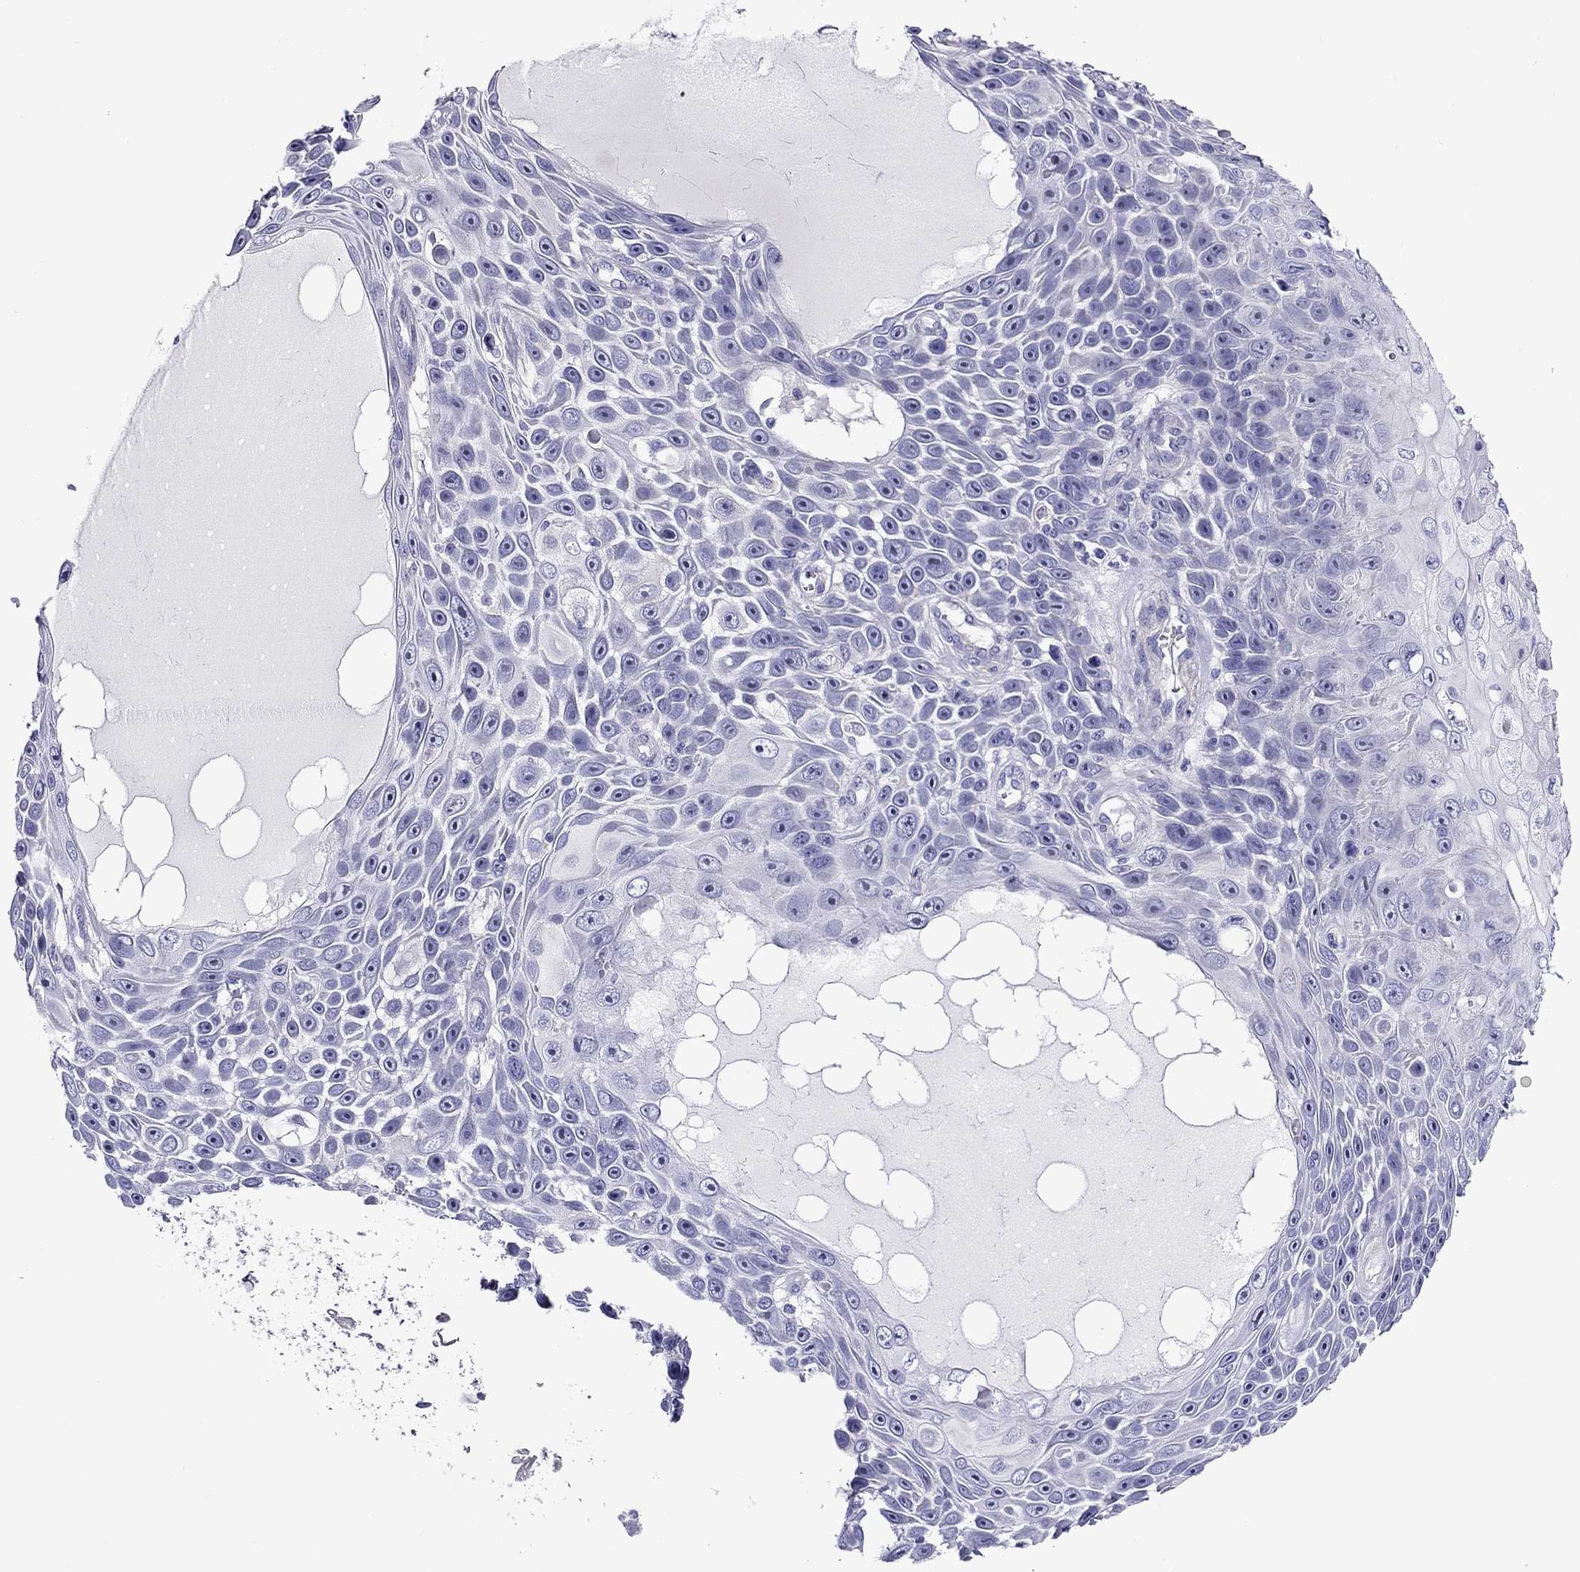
{"staining": {"intensity": "negative", "quantity": "none", "location": "none"}, "tissue": "skin cancer", "cell_type": "Tumor cells", "image_type": "cancer", "snomed": [{"axis": "morphology", "description": "Squamous cell carcinoma, NOS"}, {"axis": "topography", "description": "Skin"}], "caption": "High magnification brightfield microscopy of squamous cell carcinoma (skin) stained with DAB (brown) and counterstained with hematoxylin (blue): tumor cells show no significant staining.", "gene": "SCG2", "patient": {"sex": "male", "age": 82}}